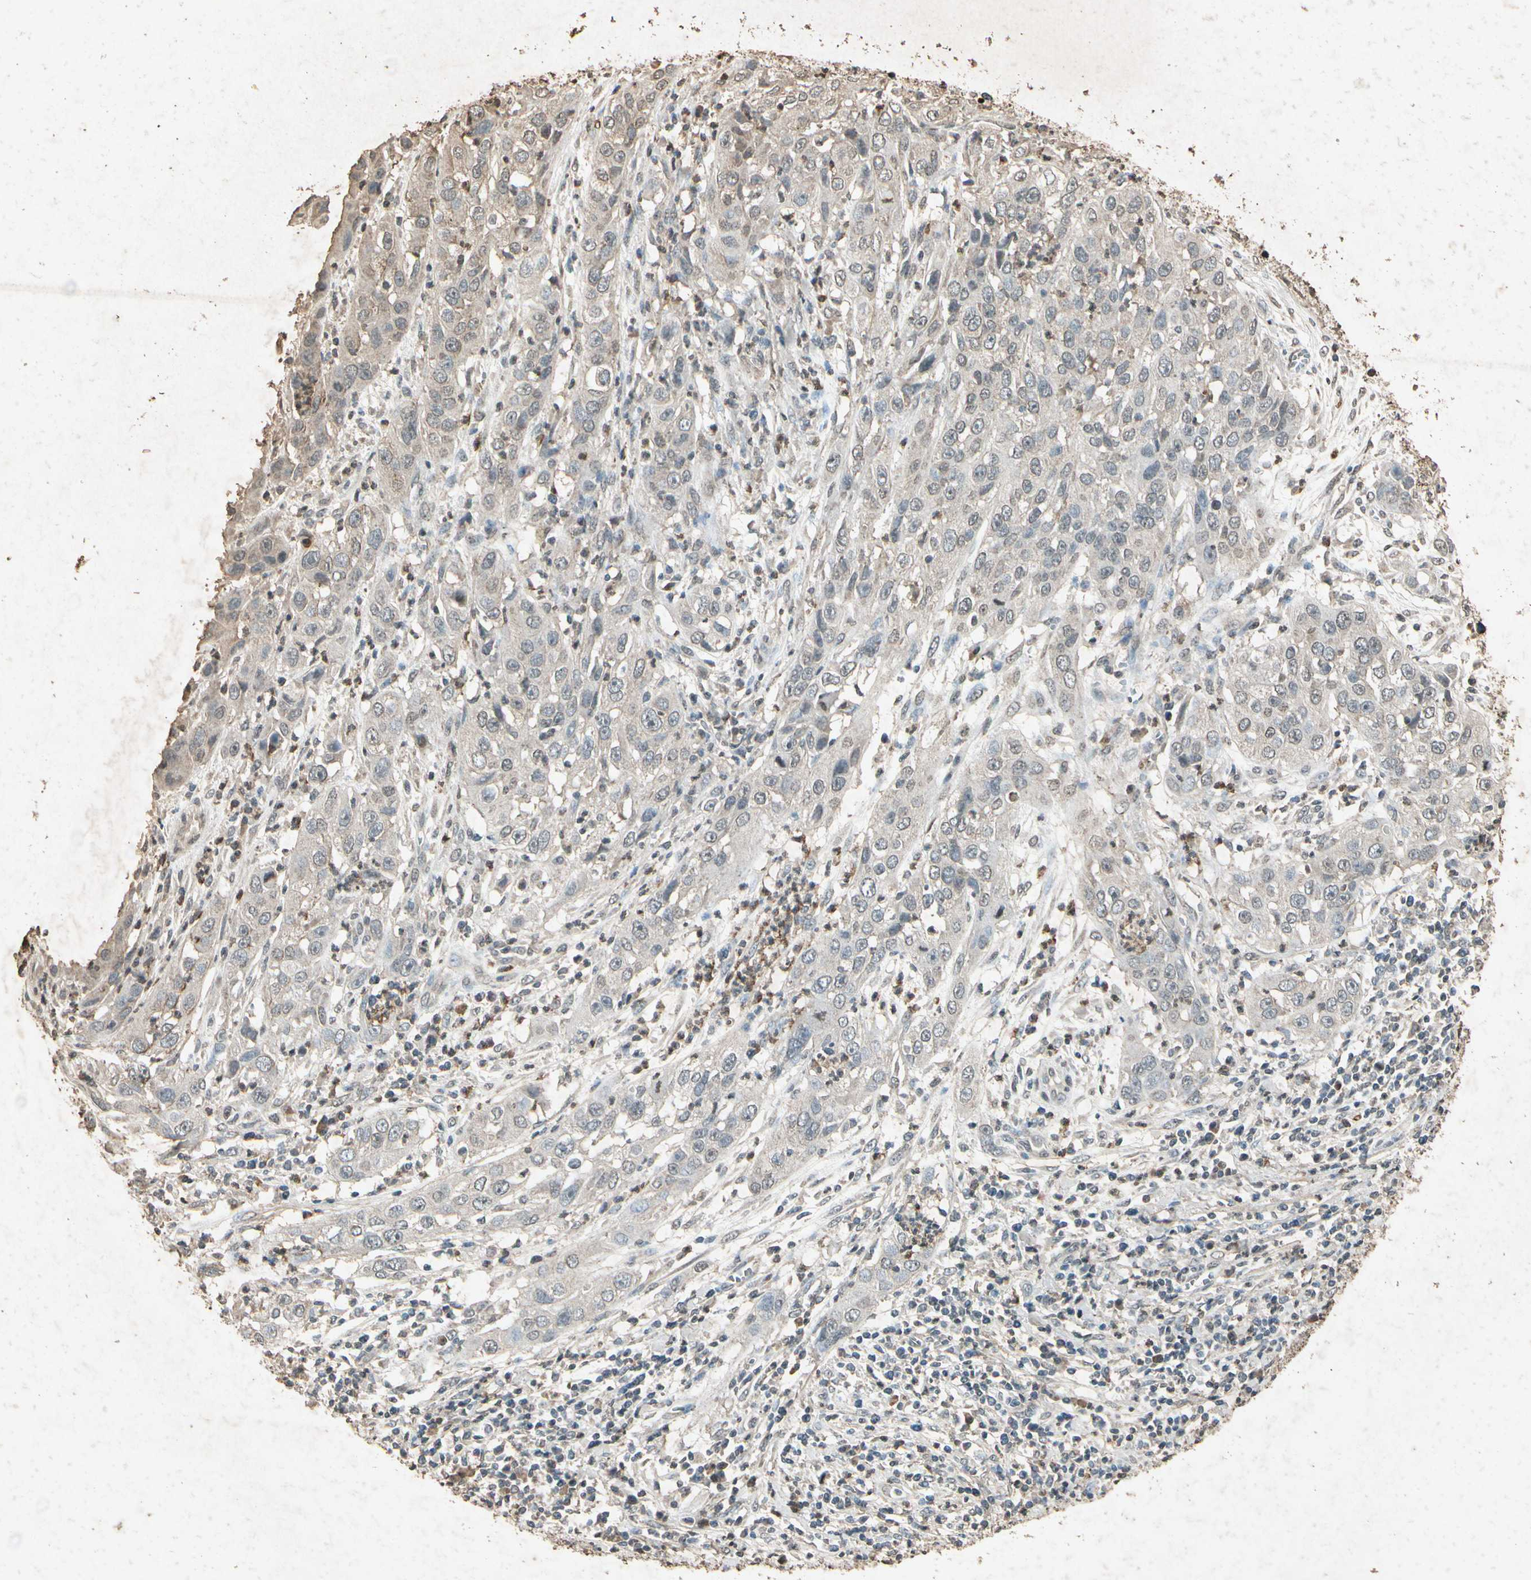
{"staining": {"intensity": "weak", "quantity": "25%-75%", "location": "cytoplasmic/membranous,nuclear"}, "tissue": "cervical cancer", "cell_type": "Tumor cells", "image_type": "cancer", "snomed": [{"axis": "morphology", "description": "Squamous cell carcinoma, NOS"}, {"axis": "topography", "description": "Cervix"}], "caption": "The immunohistochemical stain highlights weak cytoplasmic/membranous and nuclear expression in tumor cells of cervical cancer tissue.", "gene": "GC", "patient": {"sex": "female", "age": 32}}